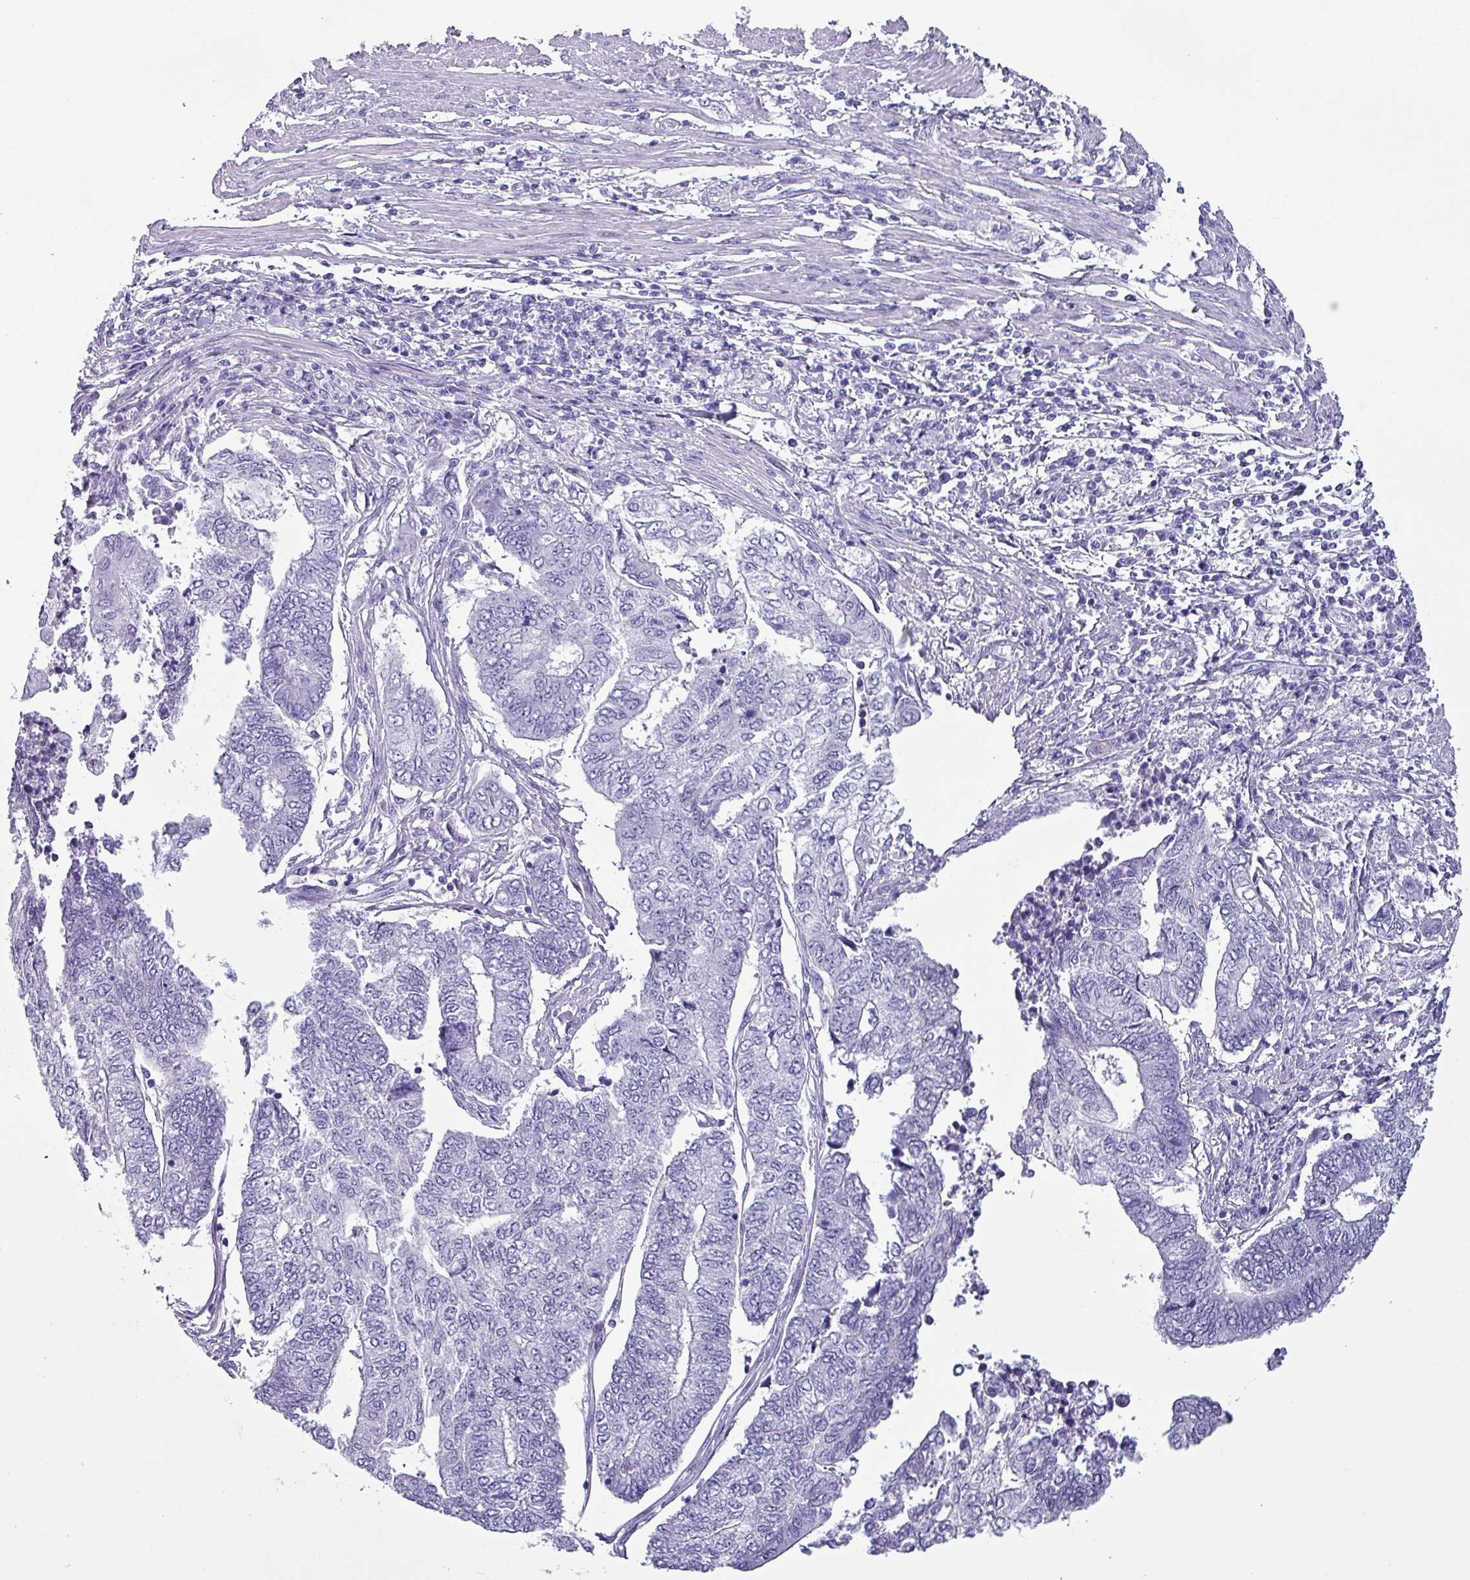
{"staining": {"intensity": "negative", "quantity": "none", "location": "none"}, "tissue": "endometrial cancer", "cell_type": "Tumor cells", "image_type": "cancer", "snomed": [{"axis": "morphology", "description": "Adenocarcinoma, NOS"}, {"axis": "topography", "description": "Uterus"}, {"axis": "topography", "description": "Endometrium"}], "caption": "The micrograph reveals no significant expression in tumor cells of endometrial cancer.", "gene": "KRT6C", "patient": {"sex": "female", "age": 70}}